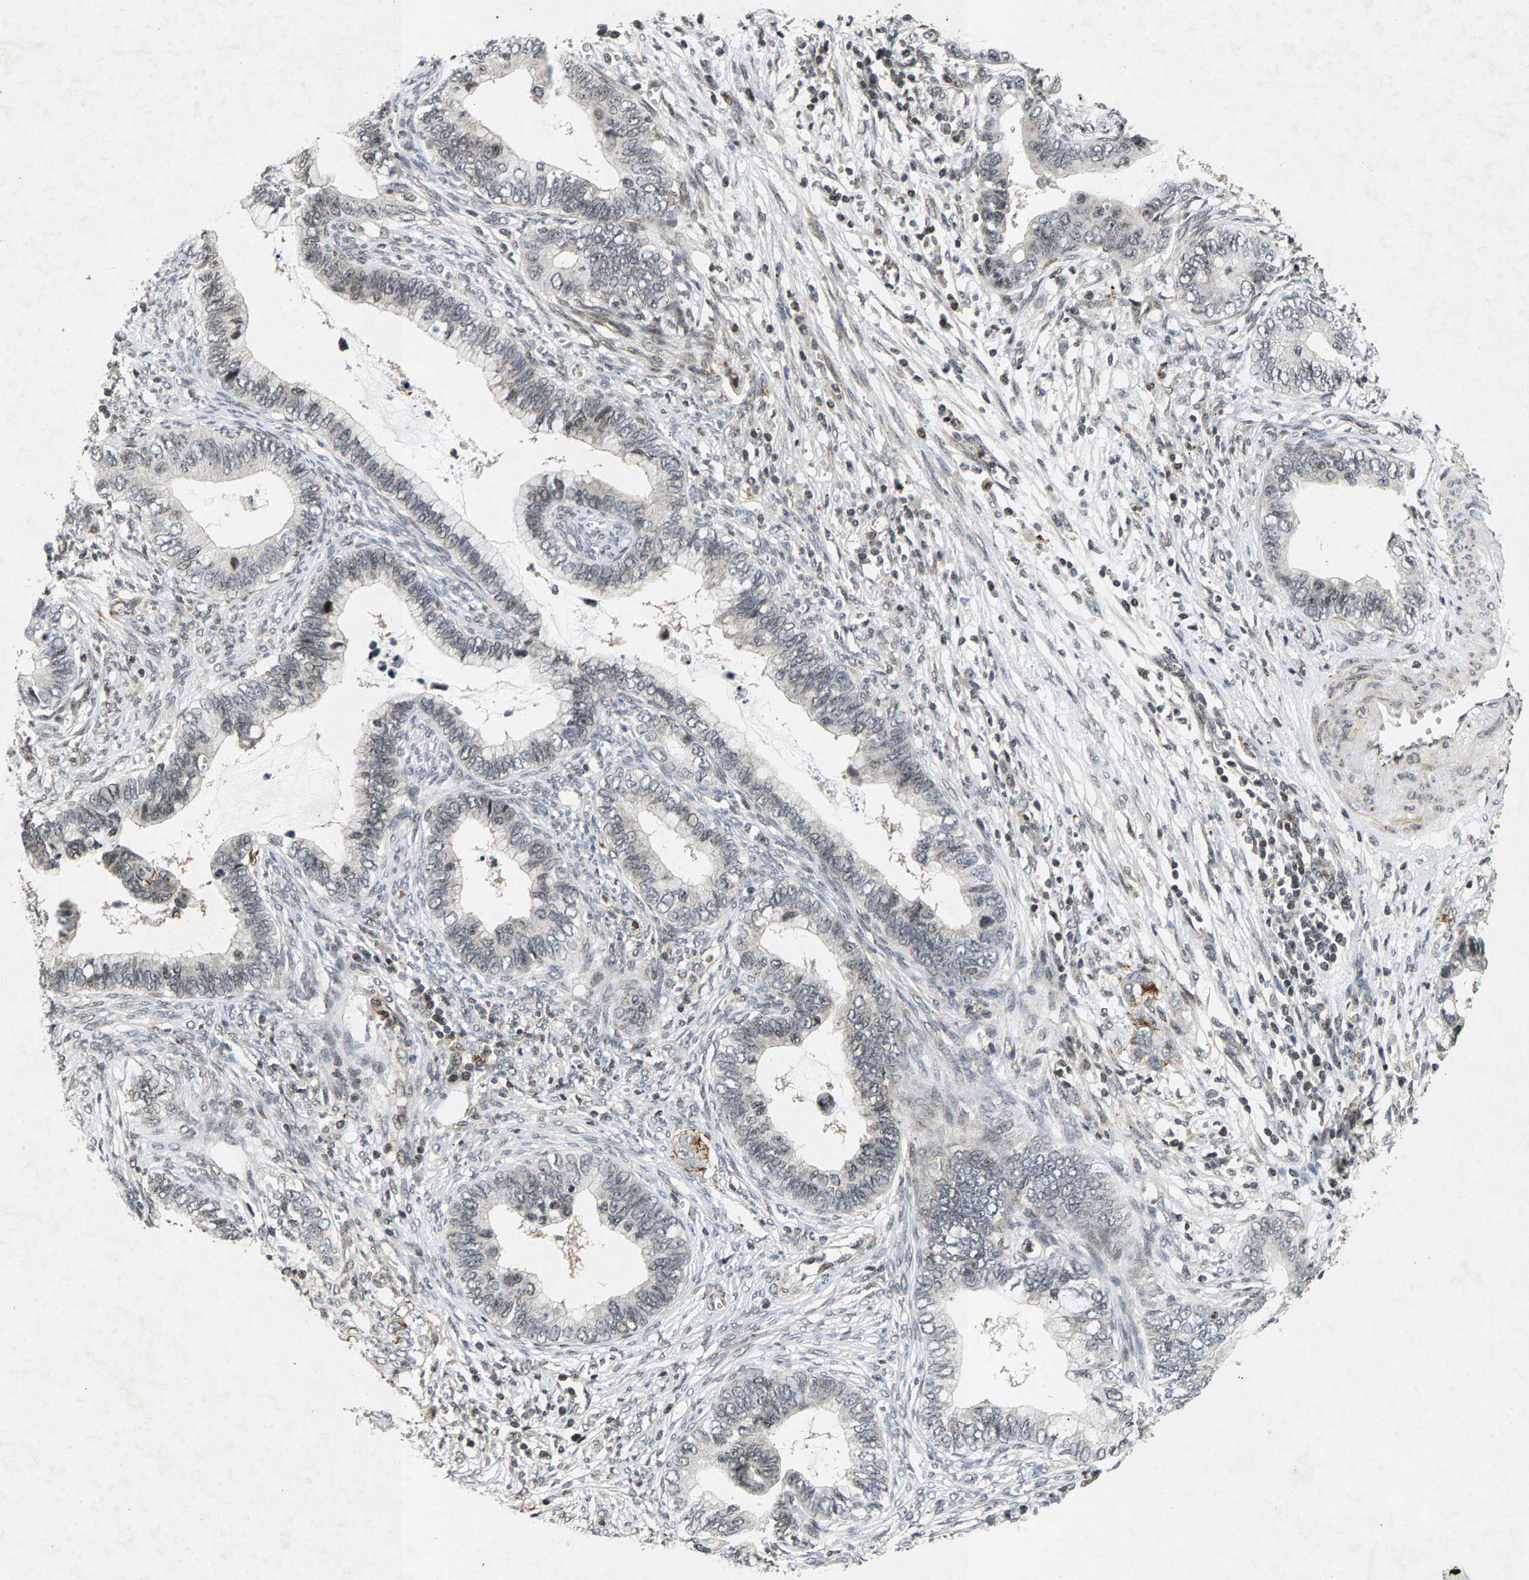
{"staining": {"intensity": "weak", "quantity": "<25%", "location": "nuclear"}, "tissue": "cervical cancer", "cell_type": "Tumor cells", "image_type": "cancer", "snomed": [{"axis": "morphology", "description": "Adenocarcinoma, NOS"}, {"axis": "topography", "description": "Cervix"}], "caption": "Tumor cells show no significant positivity in cervical cancer (adenocarcinoma). (DAB (3,3'-diaminobenzidine) immunohistochemistry with hematoxylin counter stain).", "gene": "ZPR1", "patient": {"sex": "female", "age": 44}}